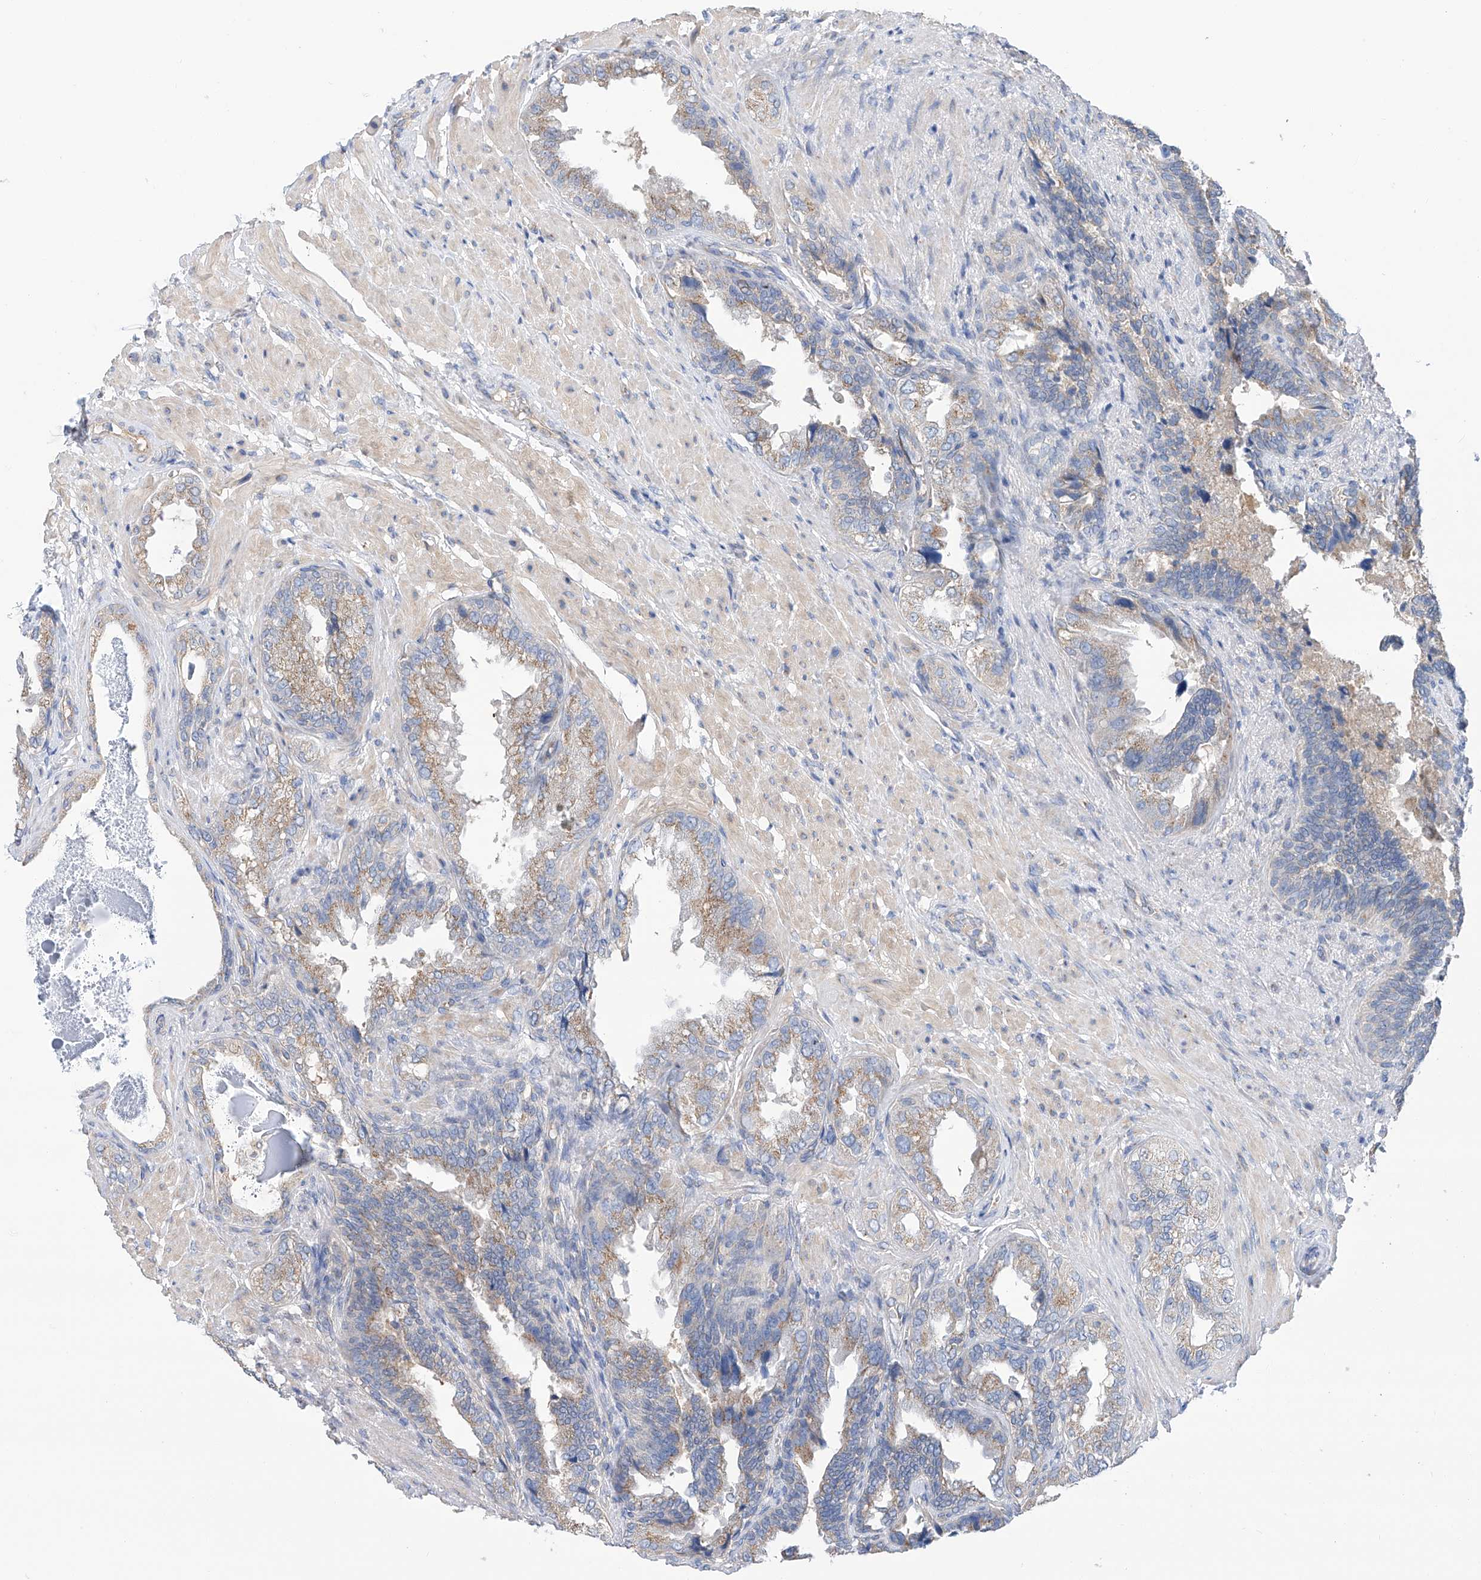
{"staining": {"intensity": "moderate", "quantity": ">75%", "location": "cytoplasmic/membranous"}, "tissue": "seminal vesicle", "cell_type": "Glandular cells", "image_type": "normal", "snomed": [{"axis": "morphology", "description": "Normal tissue, NOS"}, {"axis": "topography", "description": "Seminal veicle"}, {"axis": "topography", "description": "Peripheral nerve tissue"}], "caption": "This is a micrograph of immunohistochemistry staining of normal seminal vesicle, which shows moderate positivity in the cytoplasmic/membranous of glandular cells.", "gene": "SLC22A7", "patient": {"sex": "male", "age": 63}}